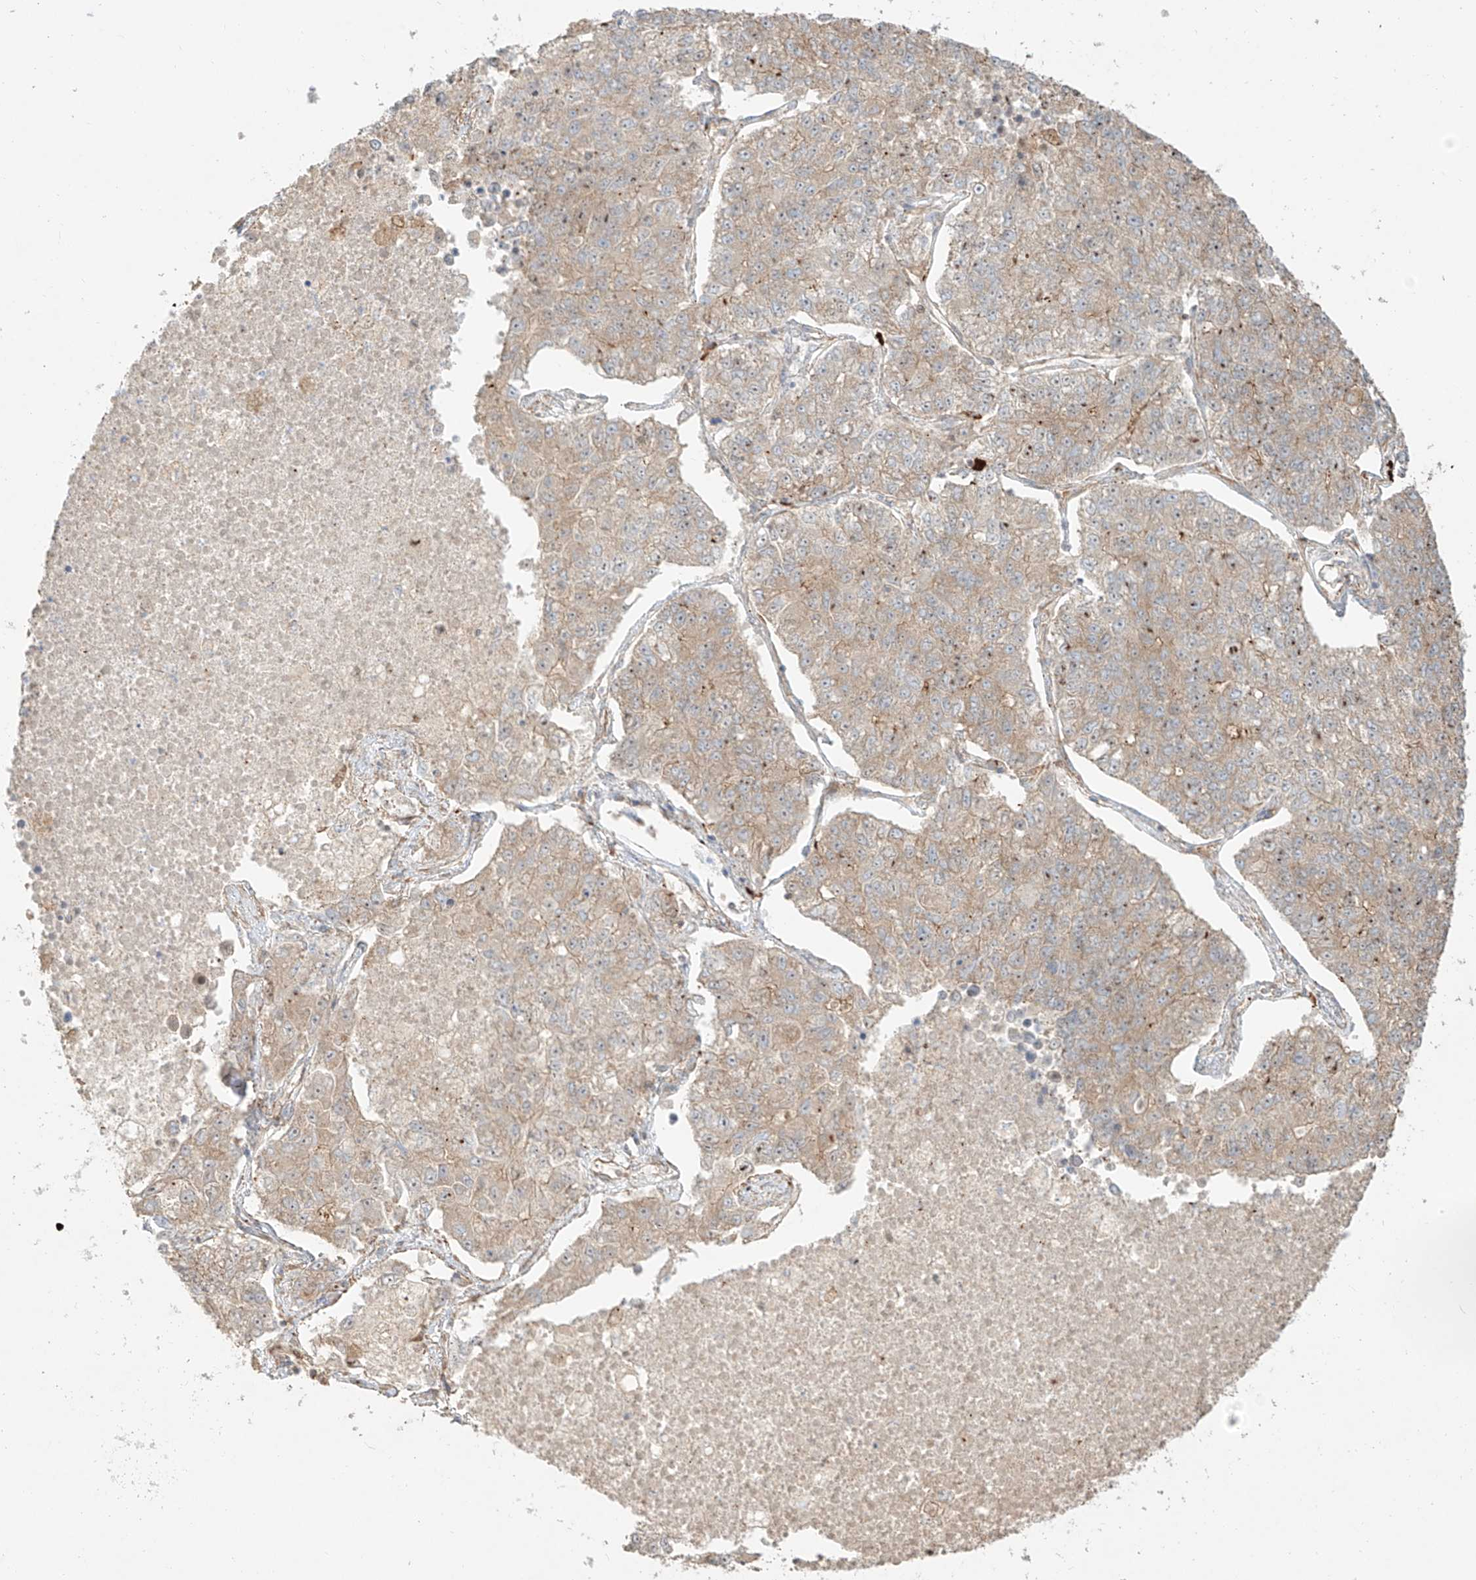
{"staining": {"intensity": "weak", "quantity": ">75%", "location": "cytoplasmic/membranous"}, "tissue": "lung cancer", "cell_type": "Tumor cells", "image_type": "cancer", "snomed": [{"axis": "morphology", "description": "Adenocarcinoma, NOS"}, {"axis": "topography", "description": "Lung"}], "caption": "Immunohistochemical staining of human lung cancer exhibits low levels of weak cytoplasmic/membranous positivity in approximately >75% of tumor cells.", "gene": "SNX9", "patient": {"sex": "male", "age": 49}}